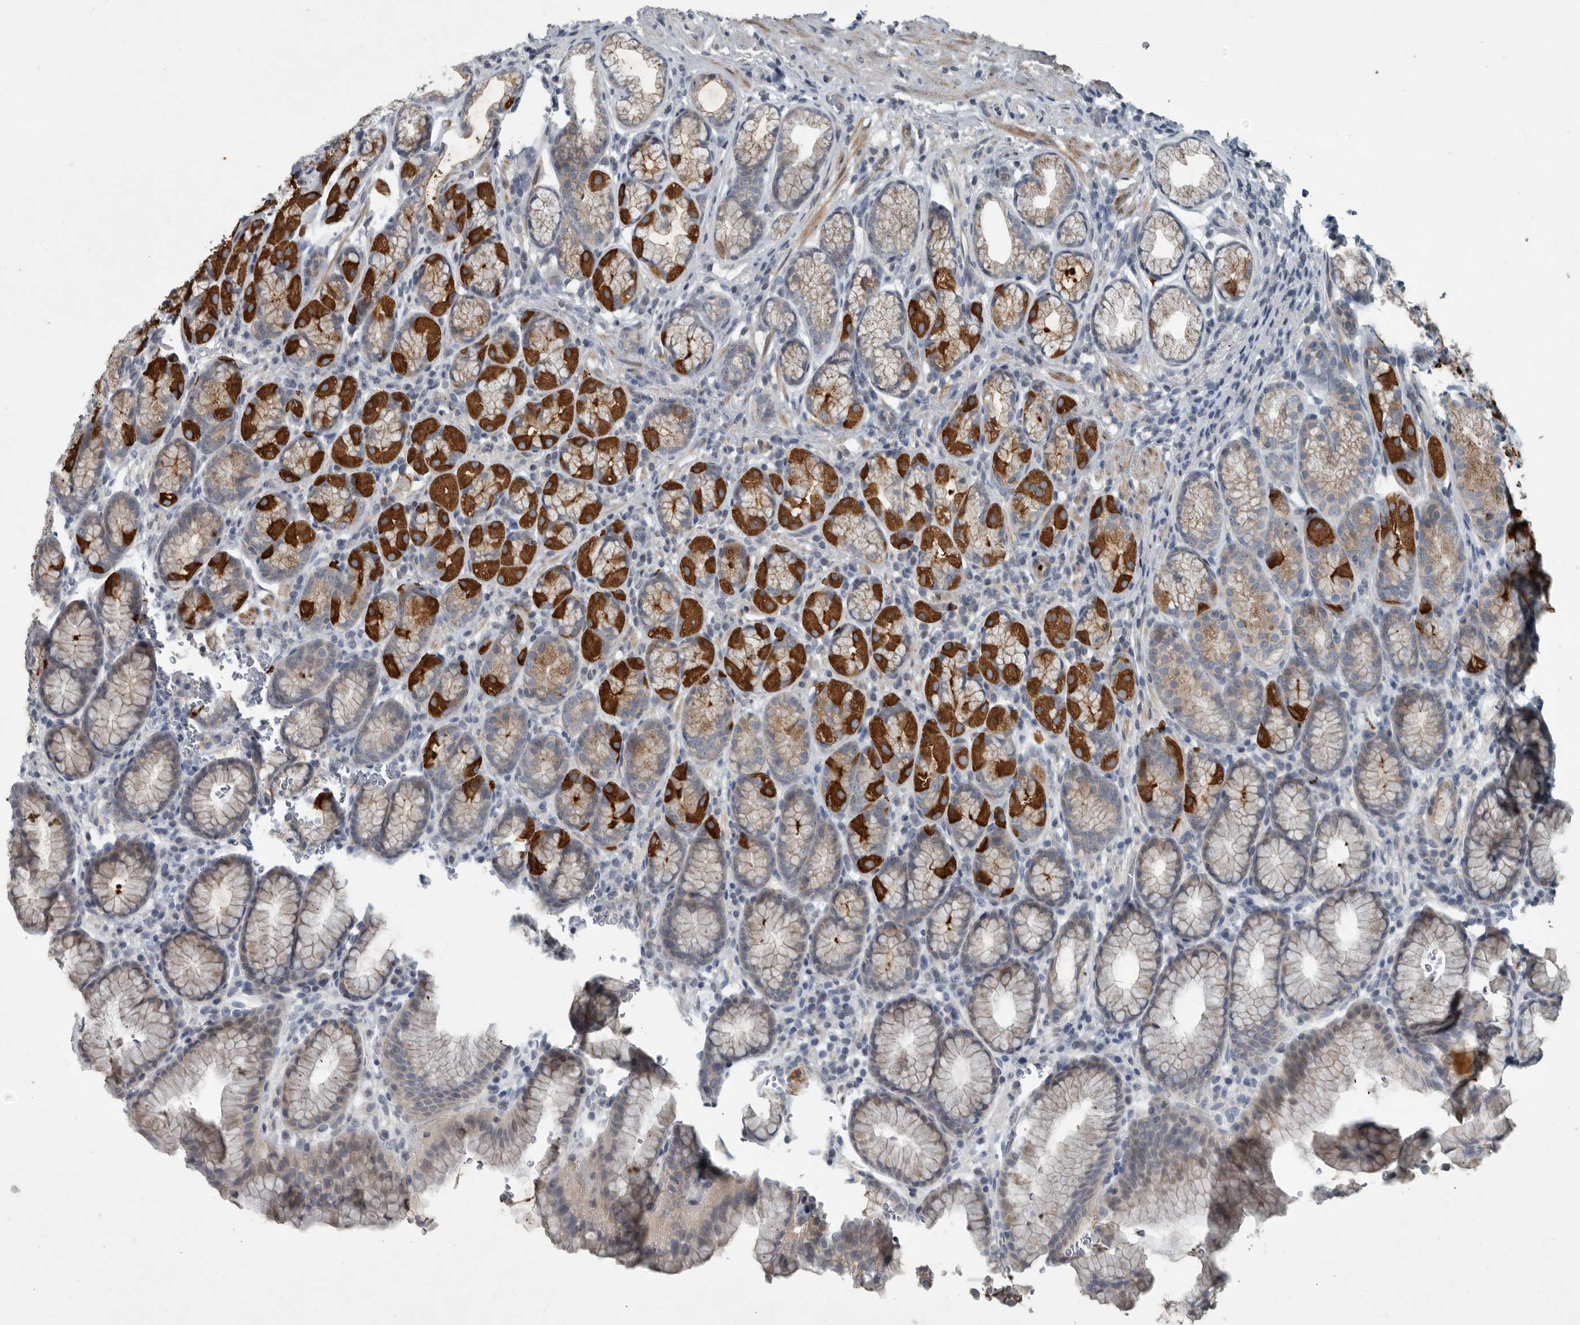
{"staining": {"intensity": "strong", "quantity": "25%-75%", "location": "cytoplasmic/membranous"}, "tissue": "stomach", "cell_type": "Glandular cells", "image_type": "normal", "snomed": [{"axis": "morphology", "description": "Normal tissue, NOS"}, {"axis": "topography", "description": "Stomach"}], "caption": "IHC of unremarkable human stomach reveals high levels of strong cytoplasmic/membranous staining in approximately 25%-75% of glandular cells. The protein of interest is stained brown, and the nuclei are stained in blue (DAB IHC with brightfield microscopy, high magnification).", "gene": "MPP3", "patient": {"sex": "male", "age": 42}}